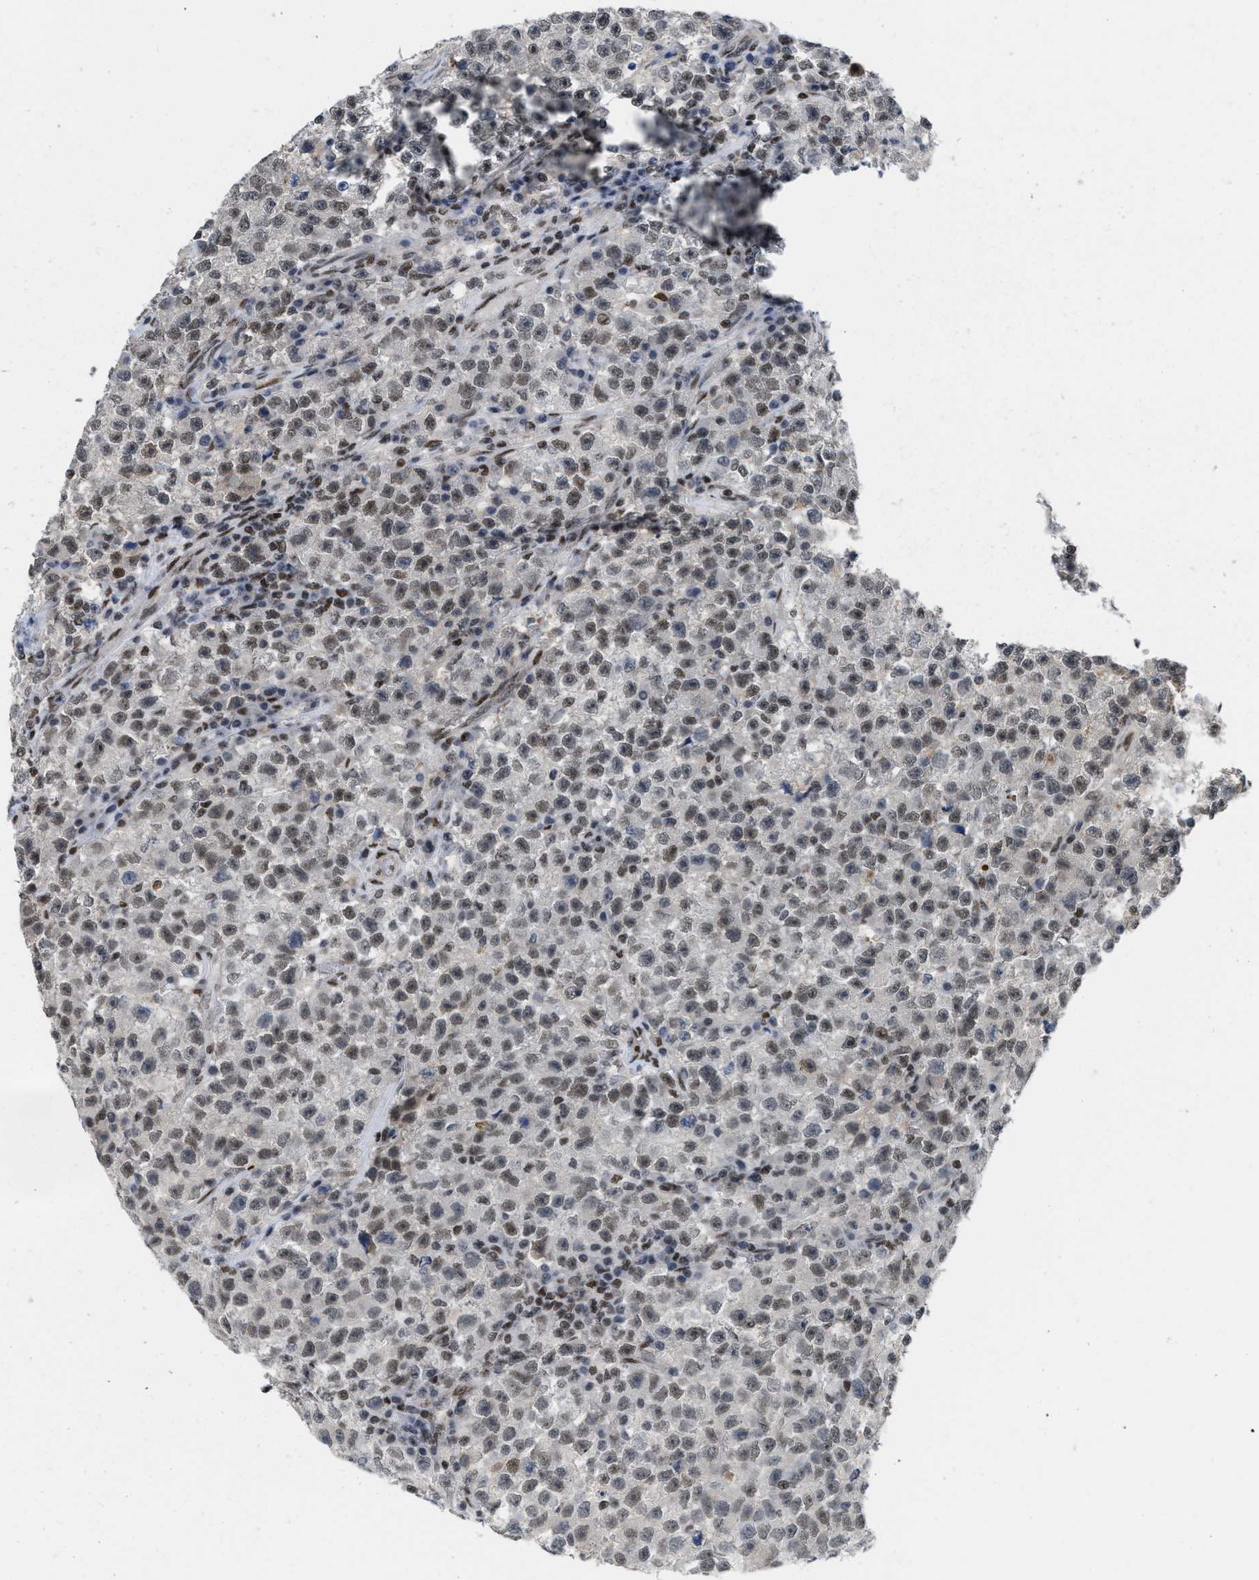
{"staining": {"intensity": "weak", "quantity": ">75%", "location": "nuclear"}, "tissue": "testis cancer", "cell_type": "Tumor cells", "image_type": "cancer", "snomed": [{"axis": "morphology", "description": "Seminoma, NOS"}, {"axis": "topography", "description": "Testis"}], "caption": "Human testis cancer stained for a protein (brown) reveals weak nuclear positive staining in approximately >75% of tumor cells.", "gene": "MIER1", "patient": {"sex": "male", "age": 22}}